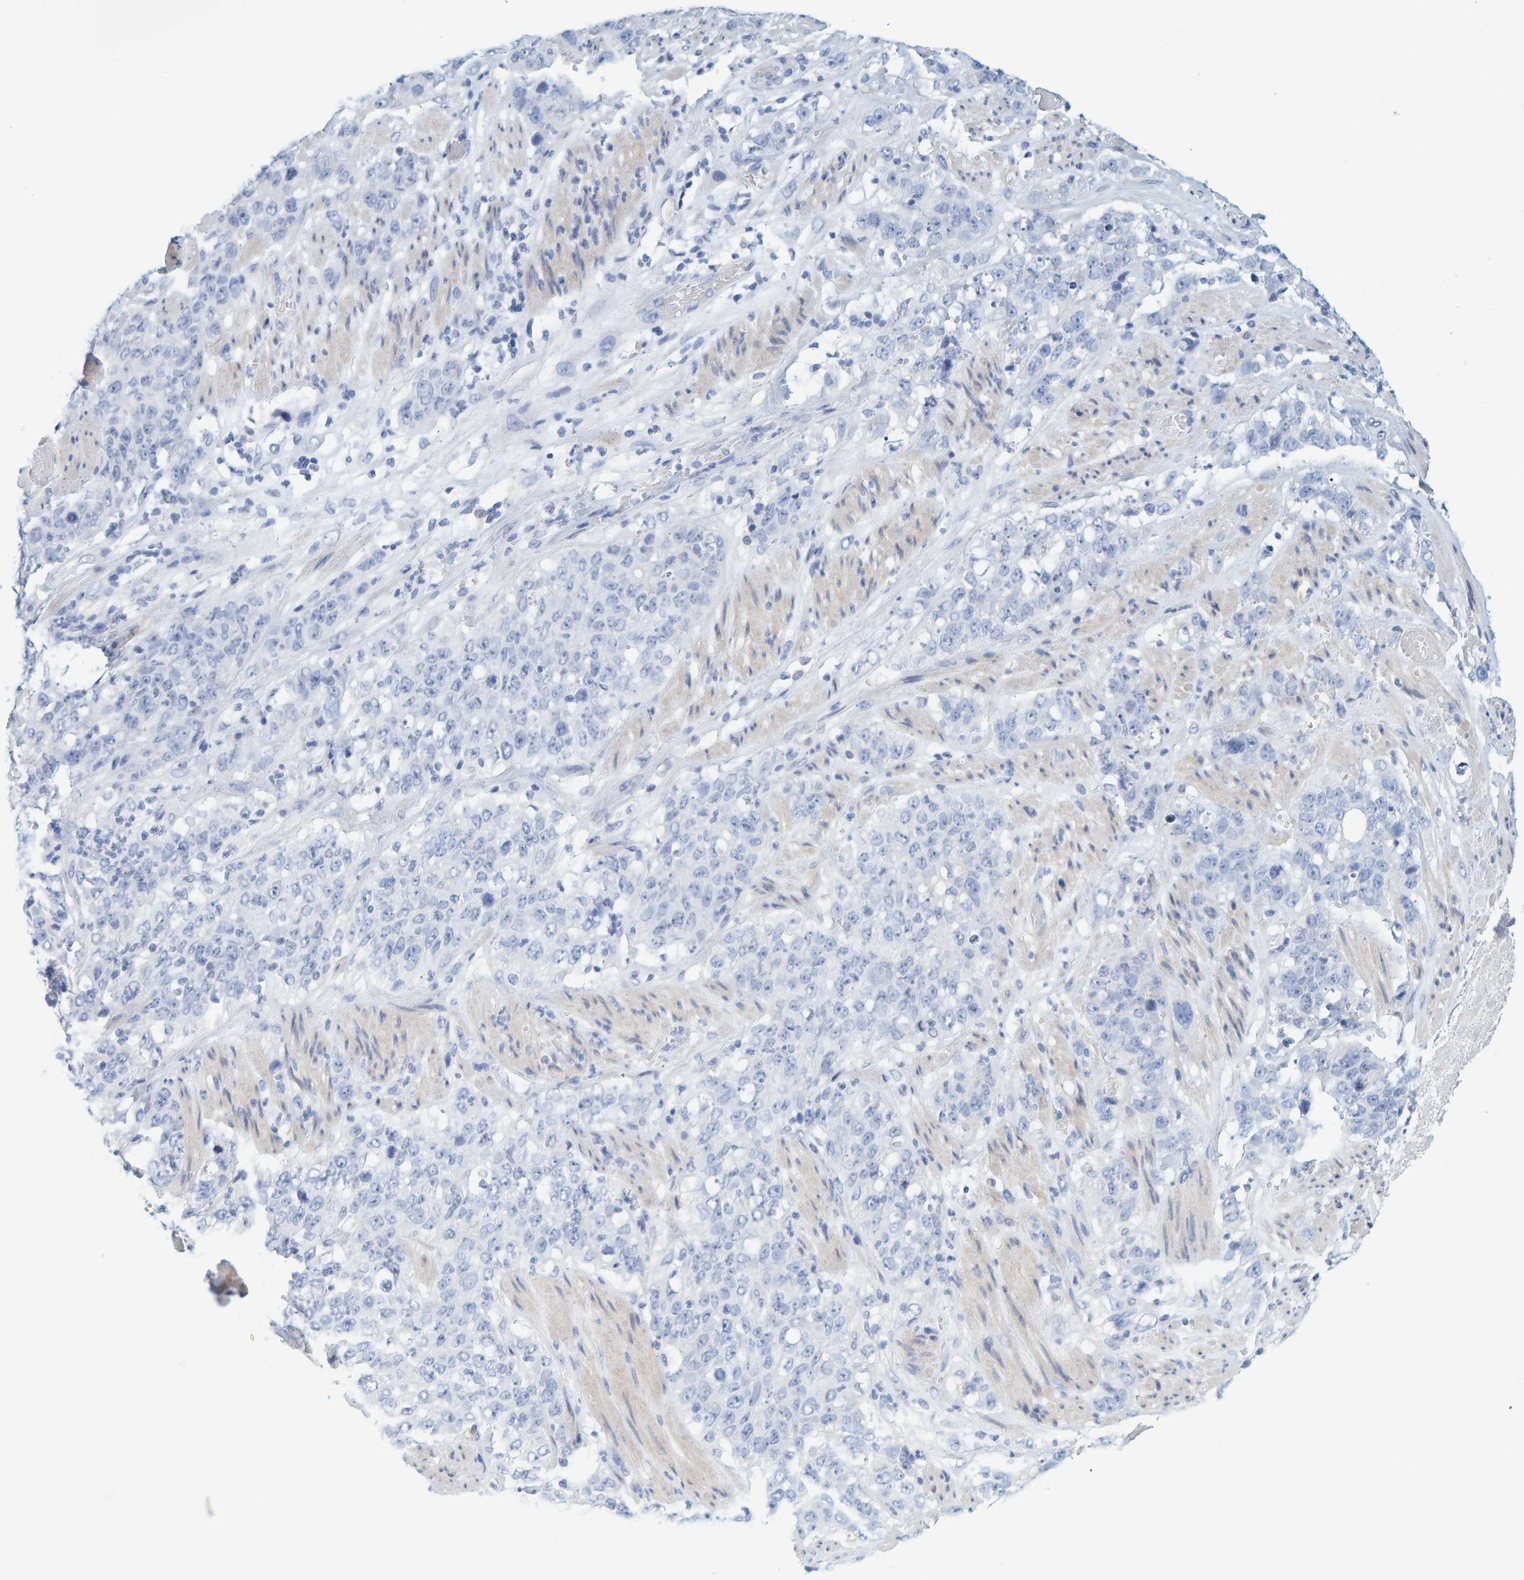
{"staining": {"intensity": "negative", "quantity": "none", "location": "none"}, "tissue": "stomach cancer", "cell_type": "Tumor cells", "image_type": "cancer", "snomed": [{"axis": "morphology", "description": "Adenocarcinoma, NOS"}, {"axis": "topography", "description": "Stomach"}], "caption": "Protein analysis of stomach adenocarcinoma demonstrates no significant staining in tumor cells.", "gene": "KLHL11", "patient": {"sex": "male", "age": 48}}